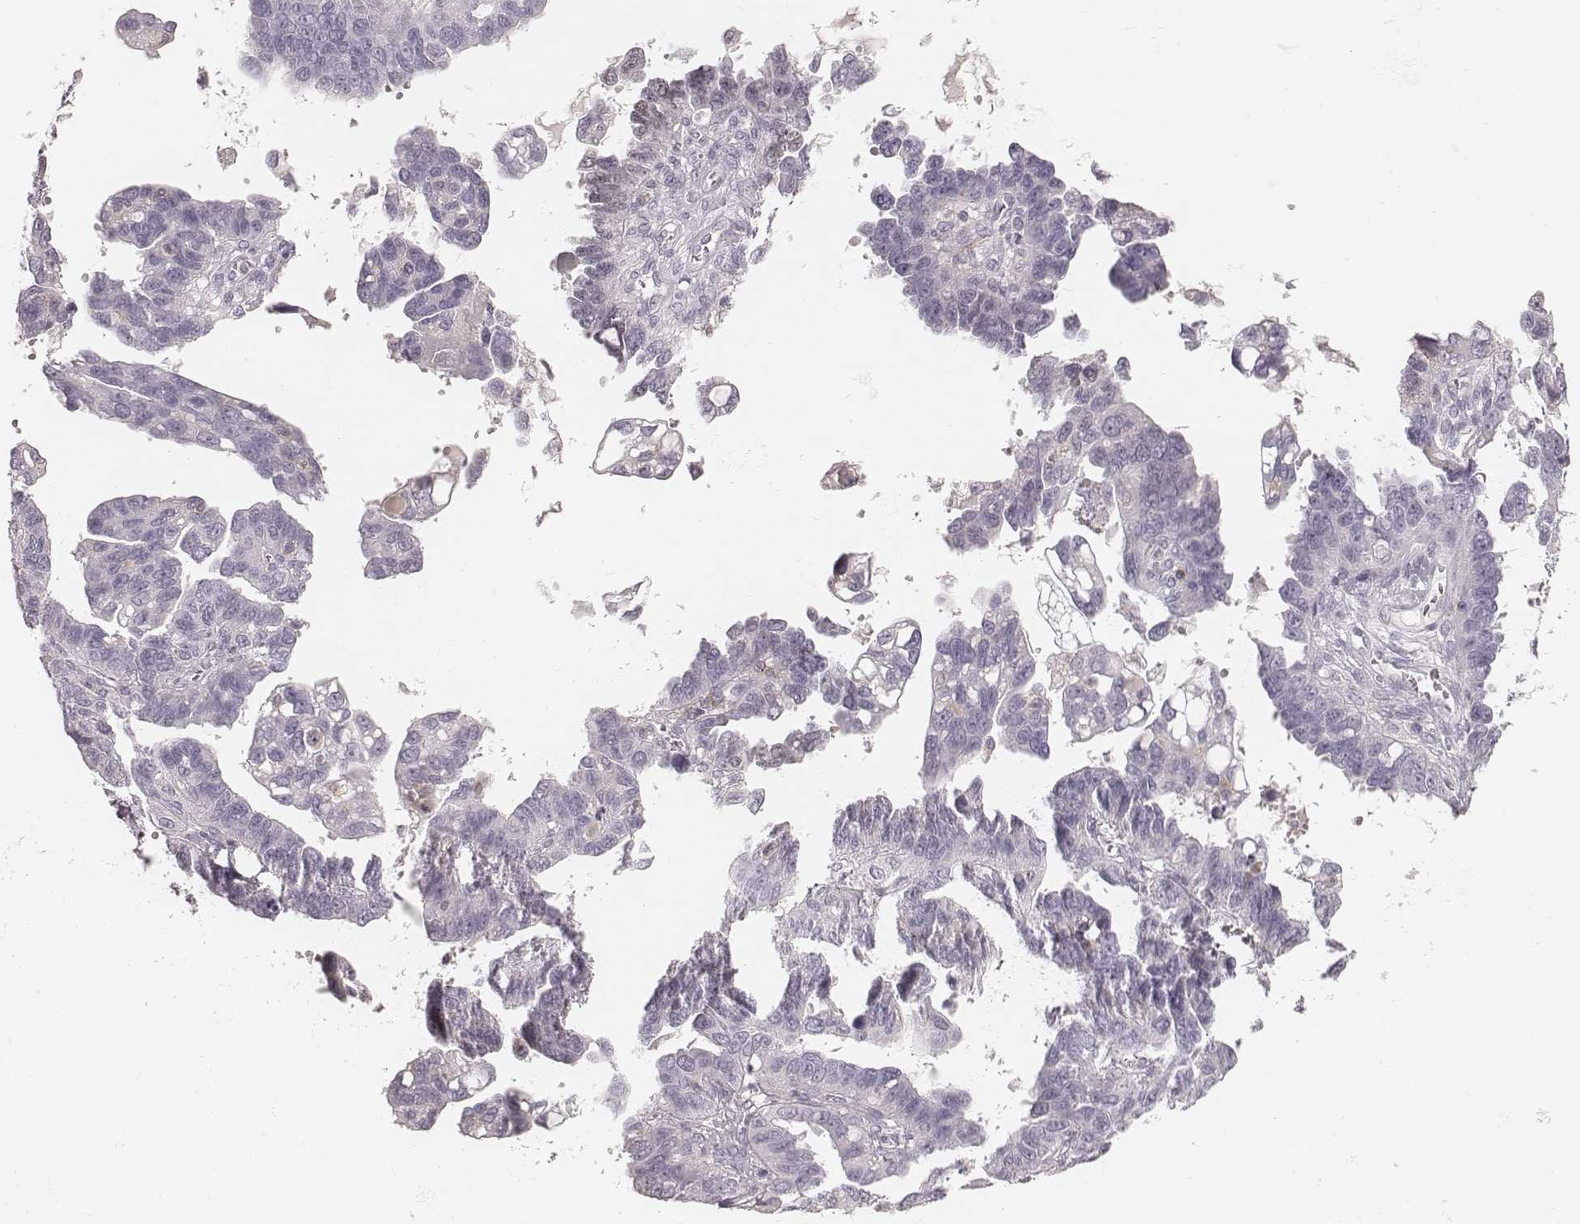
{"staining": {"intensity": "negative", "quantity": "none", "location": "none"}, "tissue": "ovarian cancer", "cell_type": "Tumor cells", "image_type": "cancer", "snomed": [{"axis": "morphology", "description": "Cystadenocarcinoma, serous, NOS"}, {"axis": "topography", "description": "Ovary"}], "caption": "Immunohistochemistry histopathology image of ovarian cancer stained for a protein (brown), which displays no expression in tumor cells. The staining is performed using DAB (3,3'-diaminobenzidine) brown chromogen with nuclei counter-stained in using hematoxylin.", "gene": "MSX1", "patient": {"sex": "female", "age": 69}}